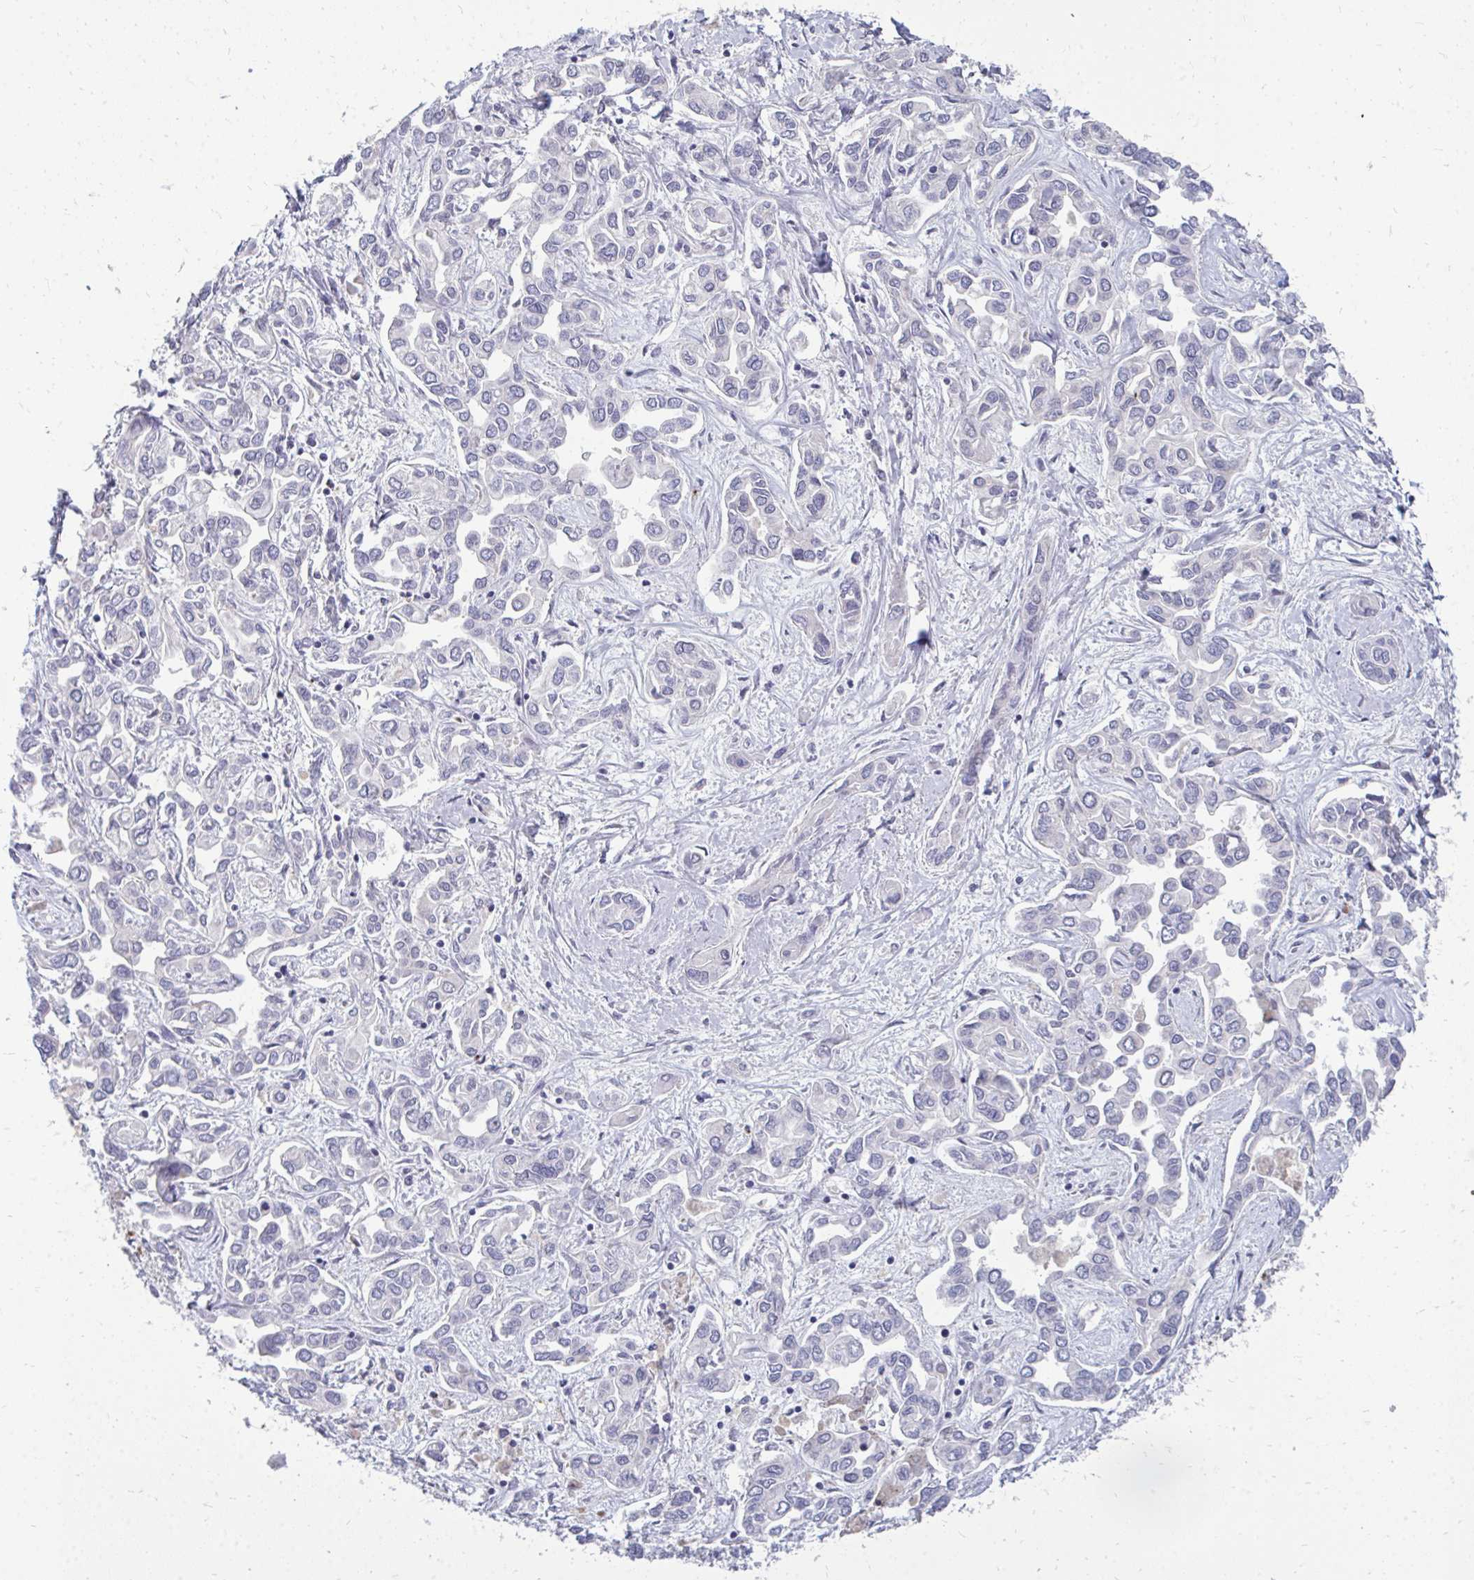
{"staining": {"intensity": "moderate", "quantity": "<25%", "location": "cytoplasmic/membranous"}, "tissue": "liver cancer", "cell_type": "Tumor cells", "image_type": "cancer", "snomed": [{"axis": "morphology", "description": "Cholangiocarcinoma"}, {"axis": "topography", "description": "Liver"}], "caption": "Immunohistochemistry micrograph of human liver cancer stained for a protein (brown), which reveals low levels of moderate cytoplasmic/membranous expression in about <25% of tumor cells.", "gene": "ACSL5", "patient": {"sex": "female", "age": 64}}